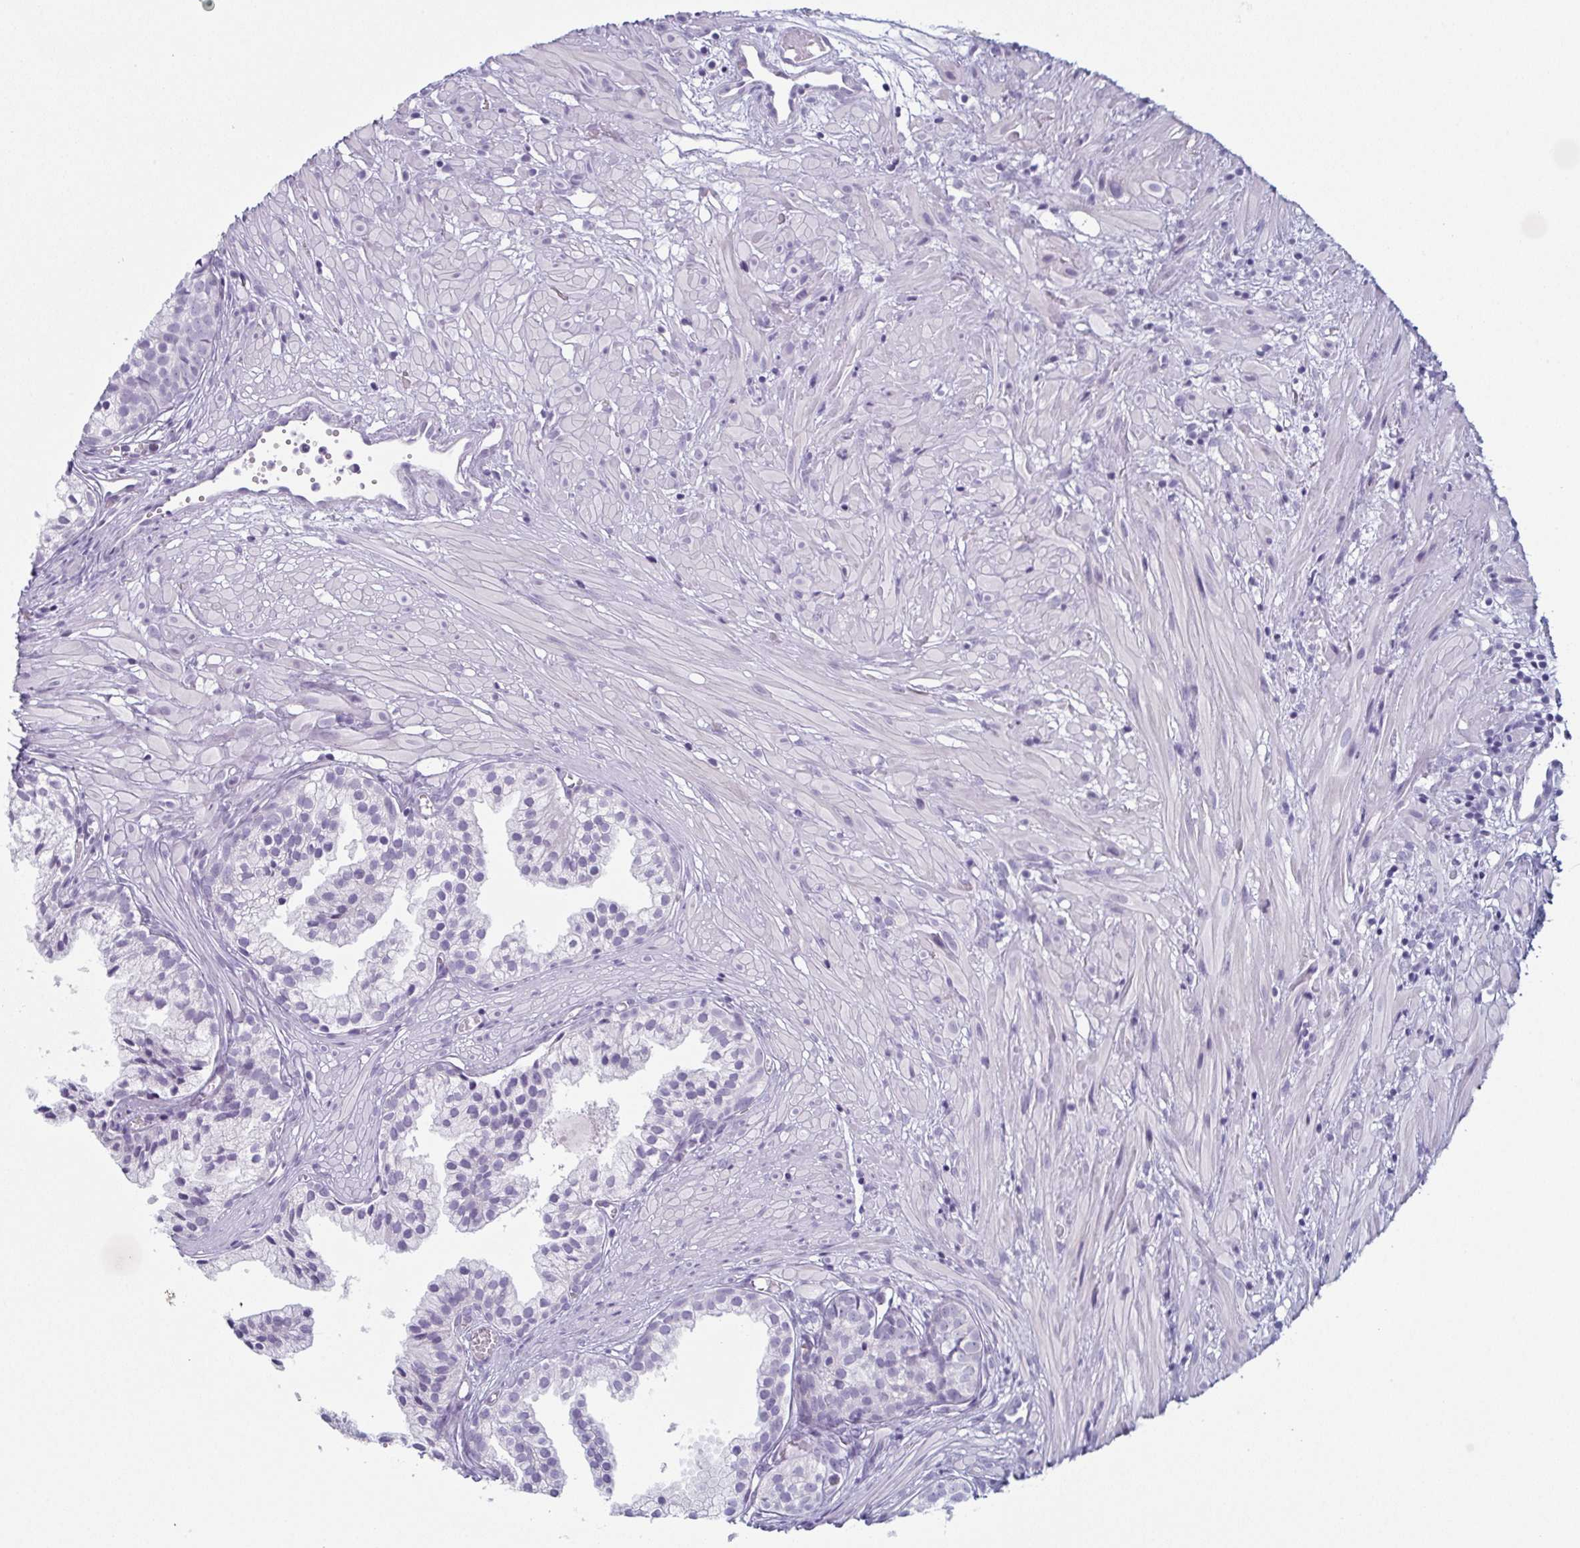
{"staining": {"intensity": "negative", "quantity": "none", "location": "none"}, "tissue": "prostate cancer", "cell_type": "Tumor cells", "image_type": "cancer", "snomed": [{"axis": "morphology", "description": "Adenocarcinoma, High grade"}, {"axis": "topography", "description": "Prostate"}], "caption": "Micrograph shows no significant protein expression in tumor cells of high-grade adenocarcinoma (prostate). Brightfield microscopy of immunohistochemistry stained with DAB (brown) and hematoxylin (blue), captured at high magnification.", "gene": "ENKUR", "patient": {"sex": "male", "age": 58}}